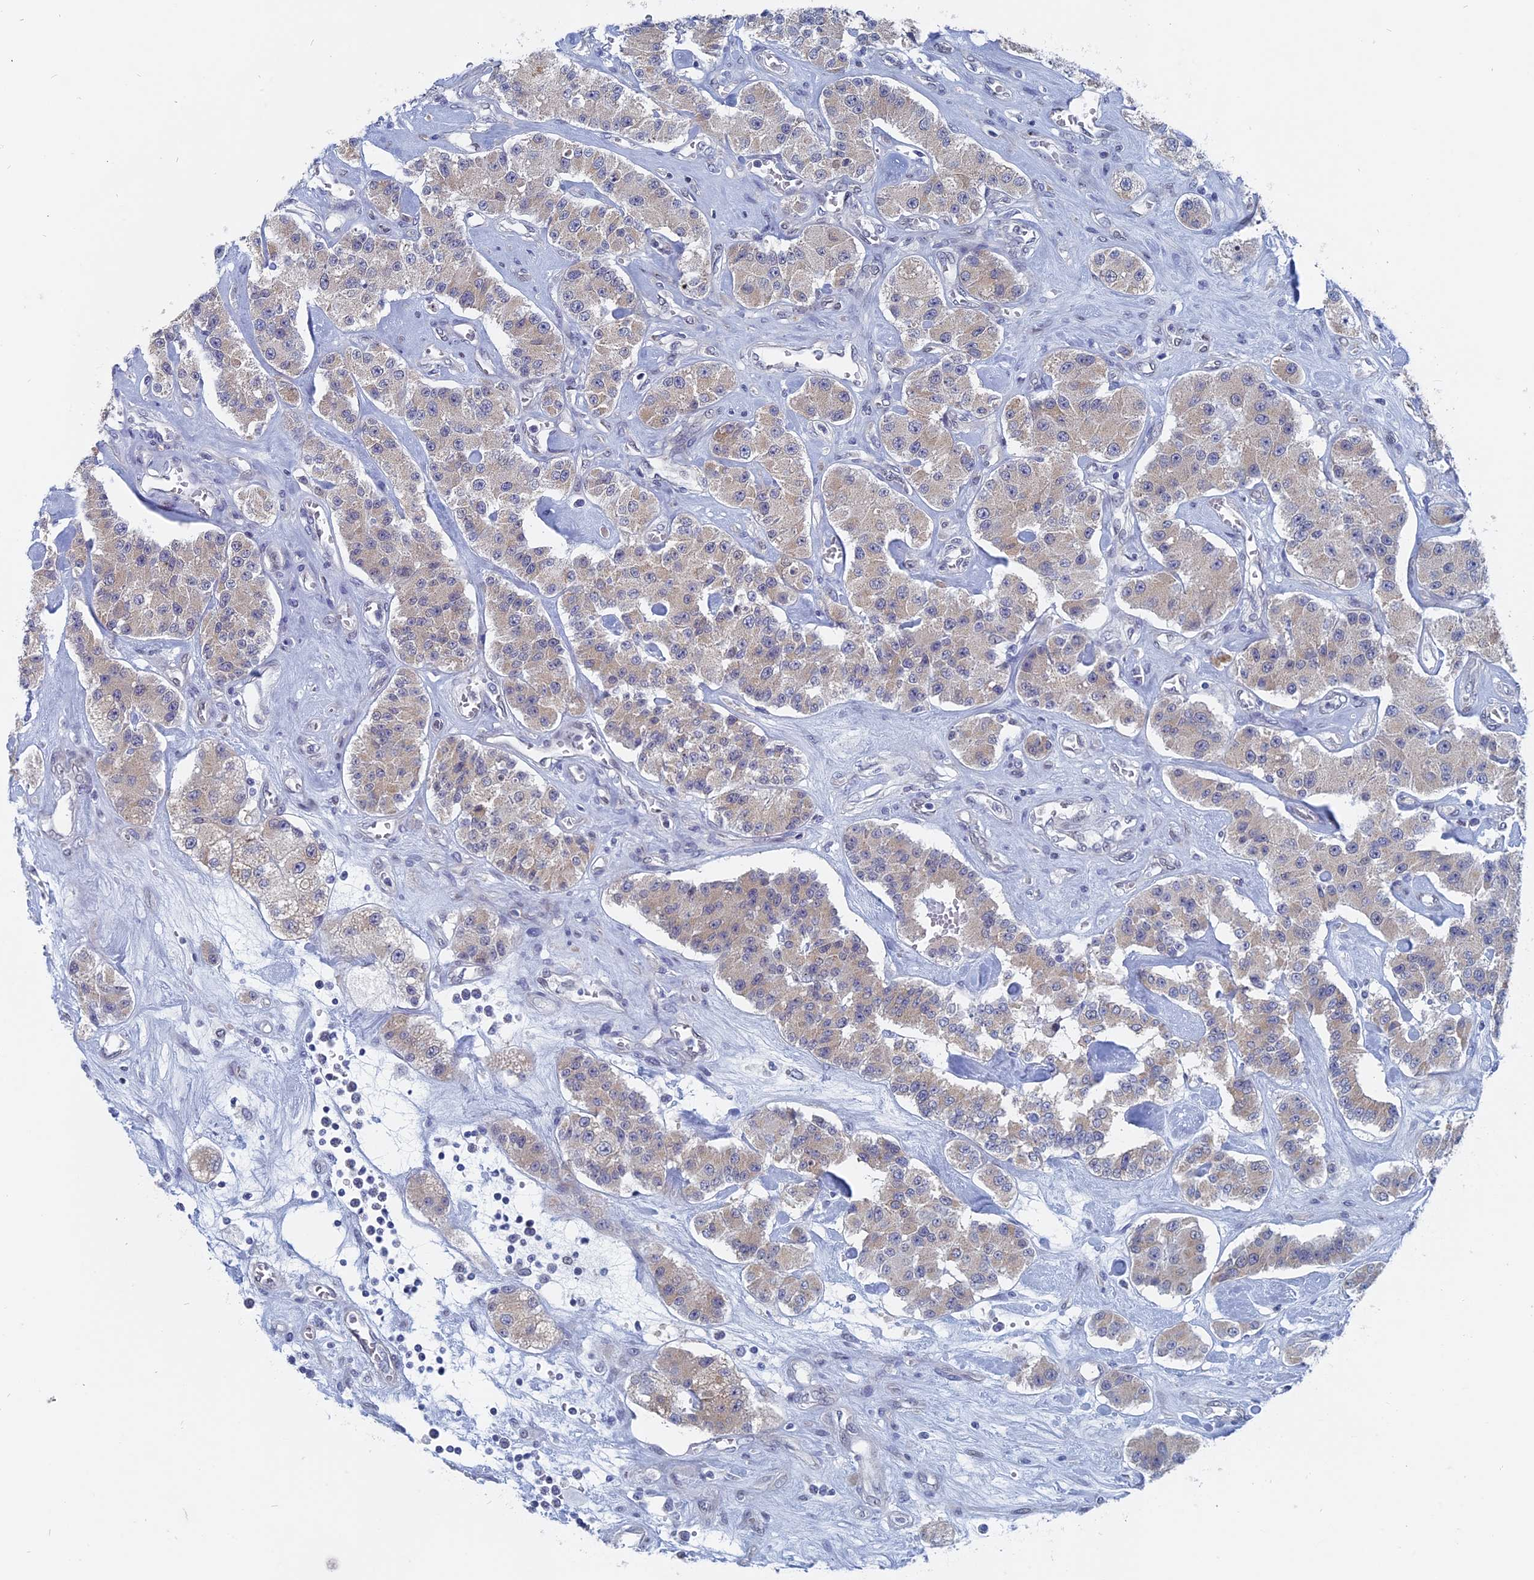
{"staining": {"intensity": "negative", "quantity": "none", "location": "none"}, "tissue": "carcinoid", "cell_type": "Tumor cells", "image_type": "cancer", "snomed": [{"axis": "morphology", "description": "Carcinoid, malignant, NOS"}, {"axis": "topography", "description": "Pancreas"}], "caption": "Human malignant carcinoid stained for a protein using IHC exhibits no positivity in tumor cells.", "gene": "MTRF1", "patient": {"sex": "male", "age": 41}}